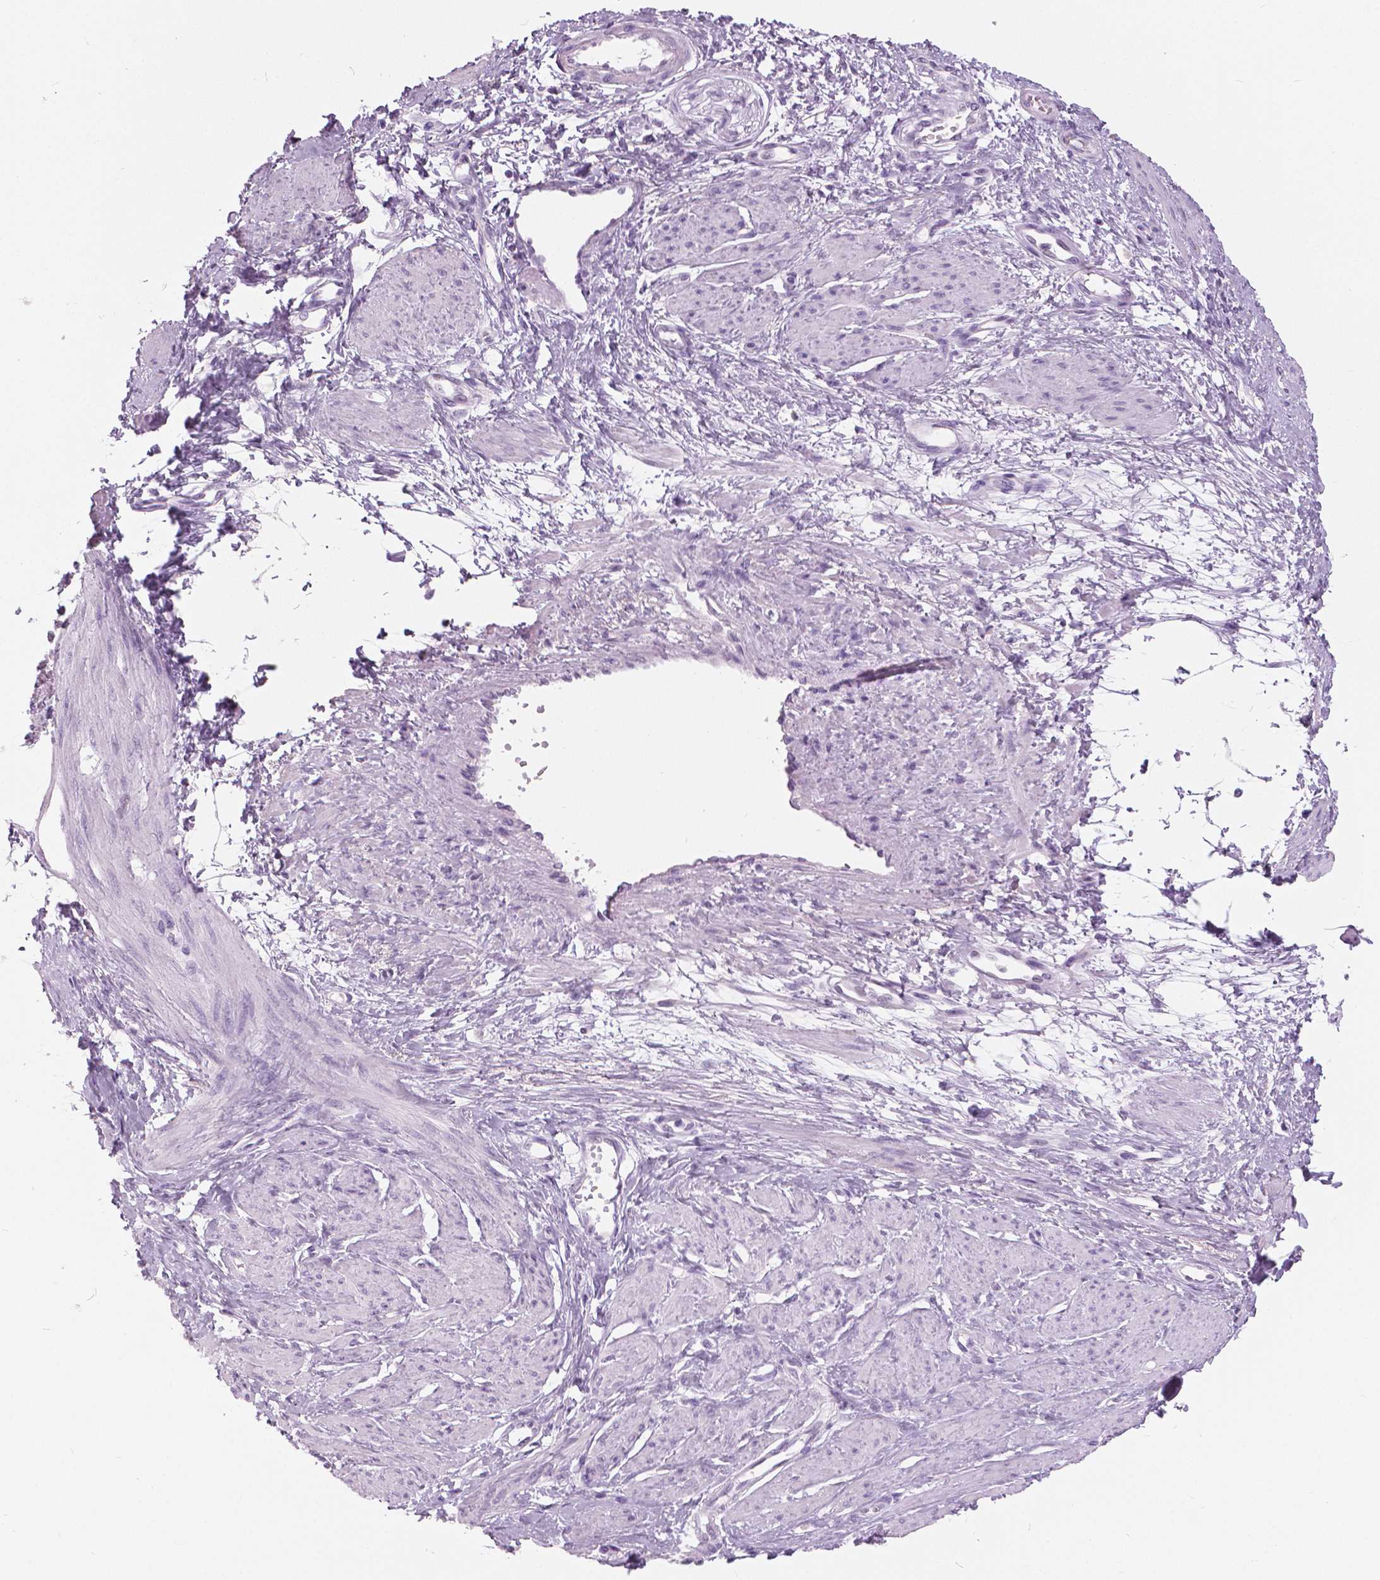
{"staining": {"intensity": "negative", "quantity": "none", "location": "none"}, "tissue": "smooth muscle", "cell_type": "Smooth muscle cells", "image_type": "normal", "snomed": [{"axis": "morphology", "description": "Normal tissue, NOS"}, {"axis": "topography", "description": "Smooth muscle"}, {"axis": "topography", "description": "Uterus"}], "caption": "Photomicrograph shows no significant protein staining in smooth muscle cells of benign smooth muscle. (Brightfield microscopy of DAB immunohistochemistry (IHC) at high magnification).", "gene": "SFTPD", "patient": {"sex": "female", "age": 39}}